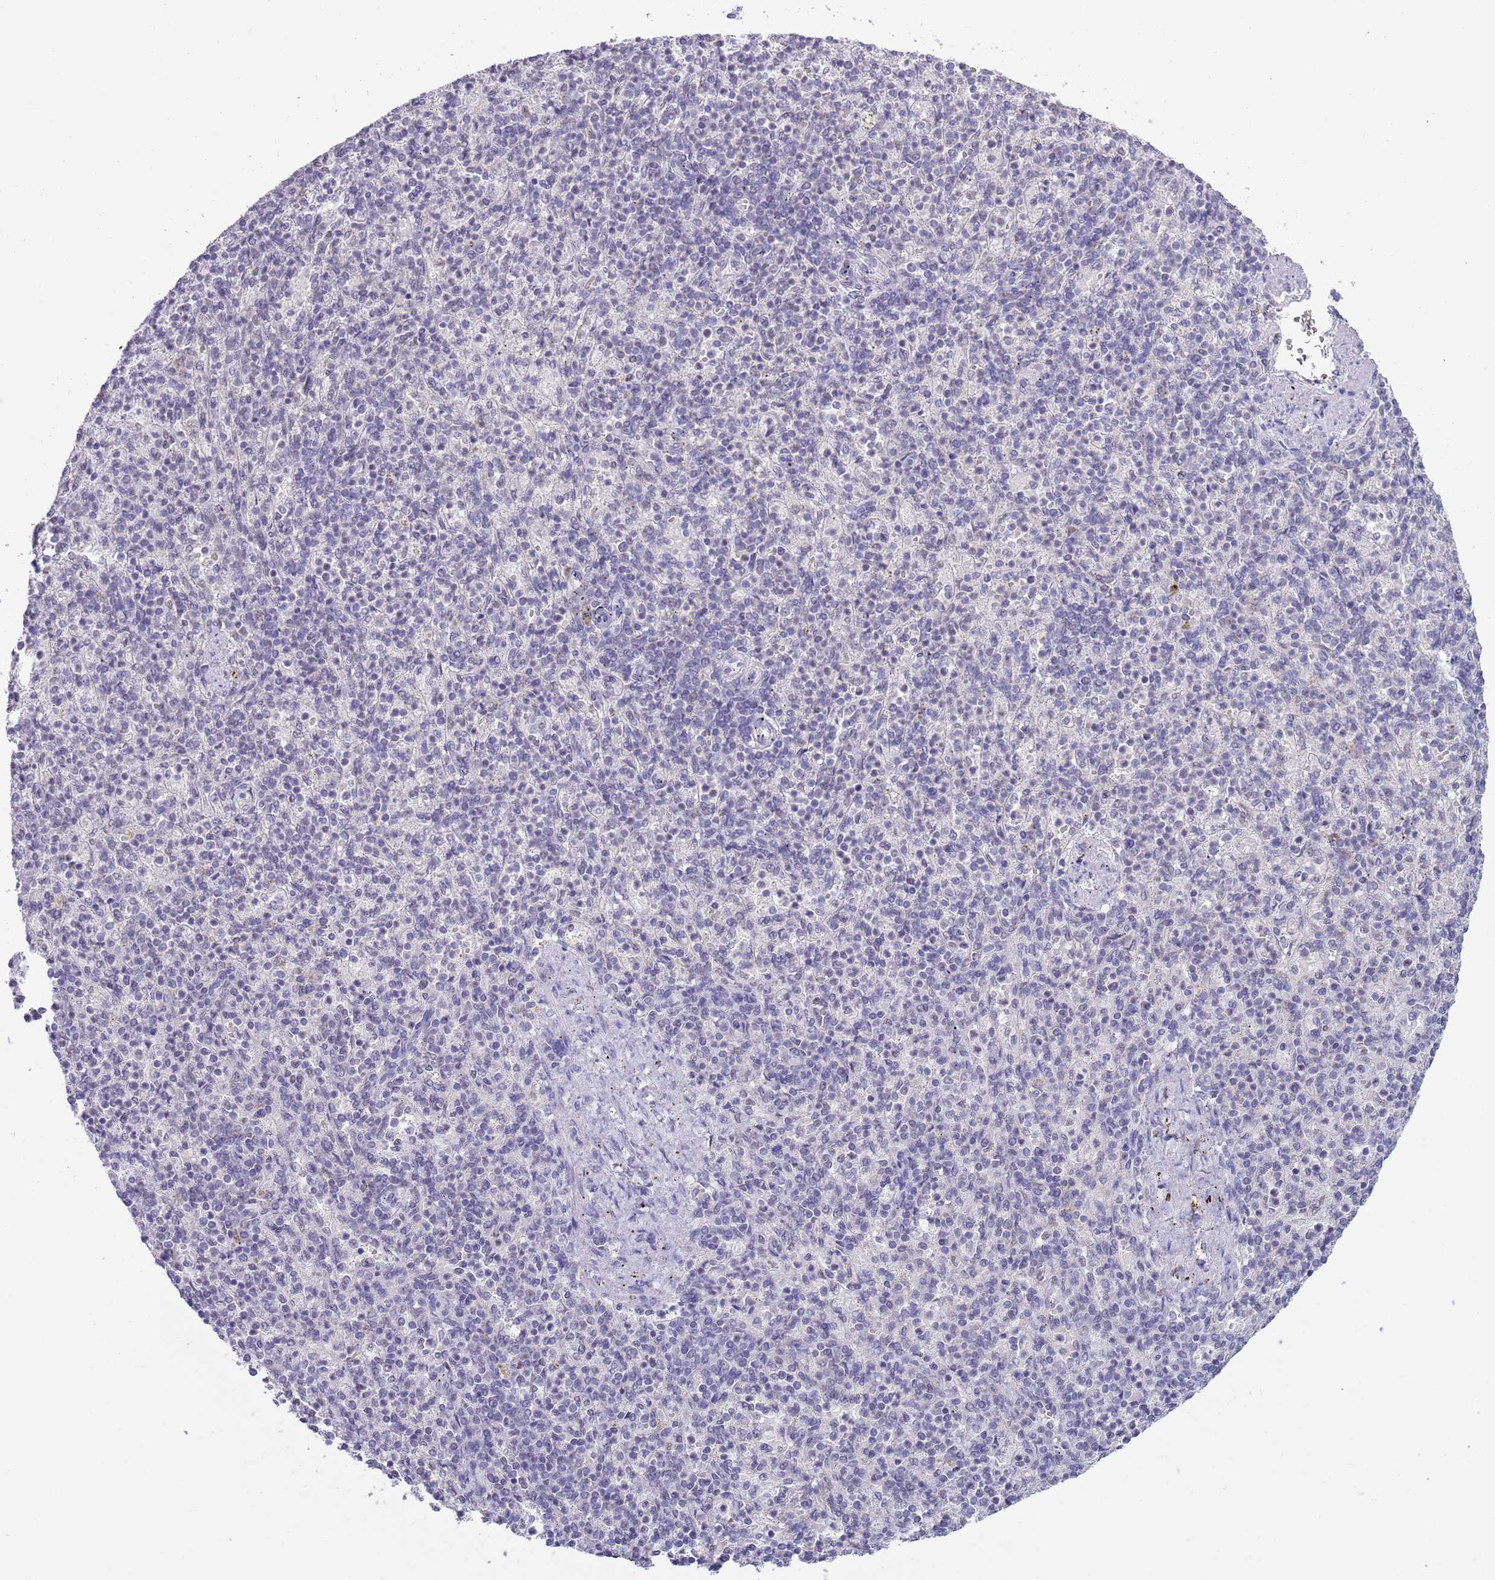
{"staining": {"intensity": "negative", "quantity": "none", "location": "none"}, "tissue": "spleen", "cell_type": "Cells in red pulp", "image_type": "normal", "snomed": [{"axis": "morphology", "description": "Normal tissue, NOS"}, {"axis": "topography", "description": "Spleen"}], "caption": "IHC of benign spleen reveals no staining in cells in red pulp.", "gene": "SEPHS2", "patient": {"sex": "female", "age": 74}}